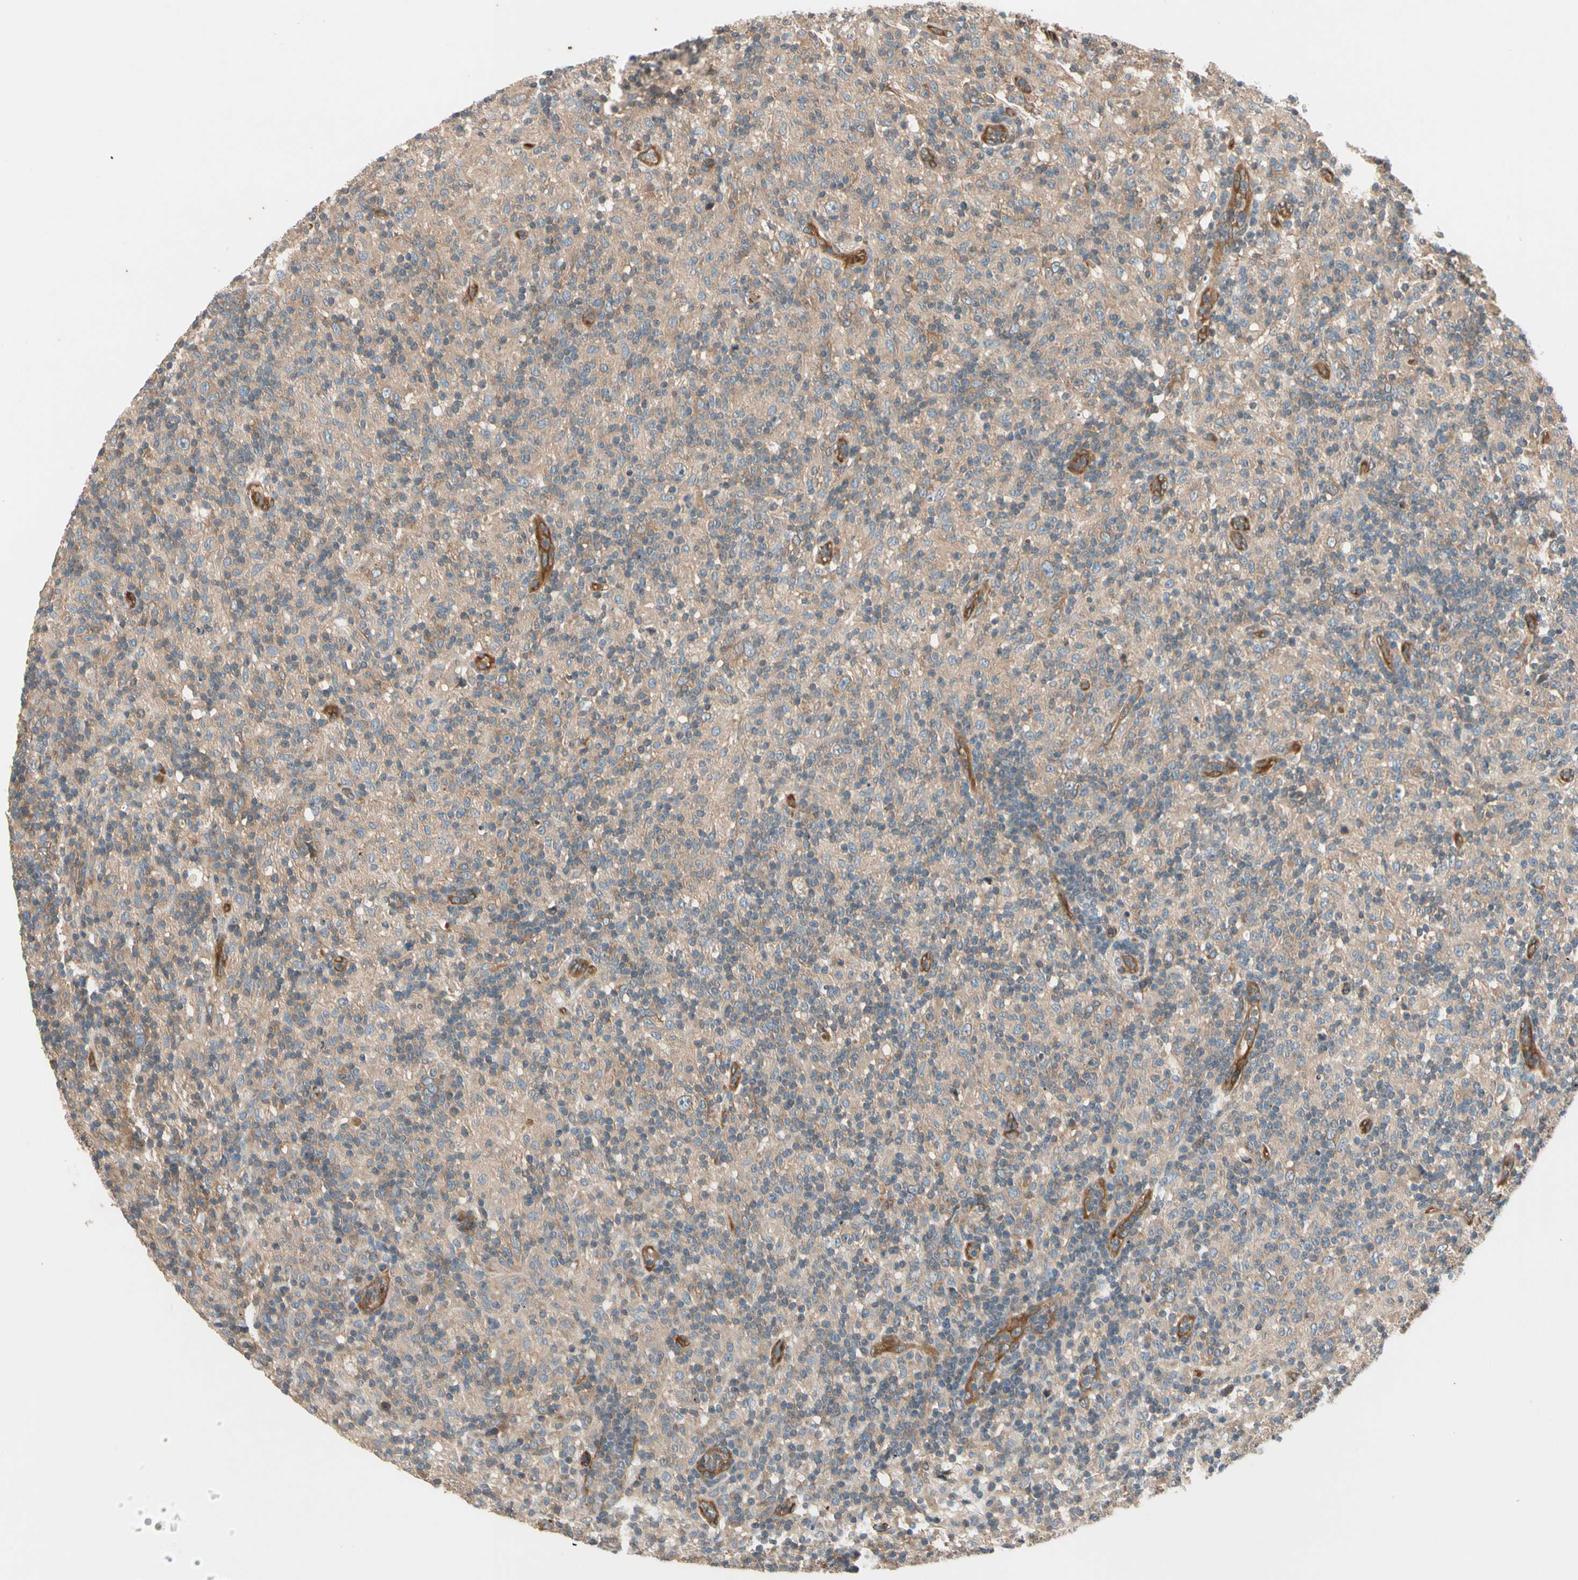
{"staining": {"intensity": "weak", "quantity": ">75%", "location": "cytoplasmic/membranous"}, "tissue": "lymphoma", "cell_type": "Tumor cells", "image_type": "cancer", "snomed": [{"axis": "morphology", "description": "Hodgkin's disease, NOS"}, {"axis": "topography", "description": "Lymph node"}], "caption": "Immunohistochemical staining of human Hodgkin's disease reveals weak cytoplasmic/membranous protein staining in about >75% of tumor cells.", "gene": "ROCK2", "patient": {"sex": "male", "age": 70}}